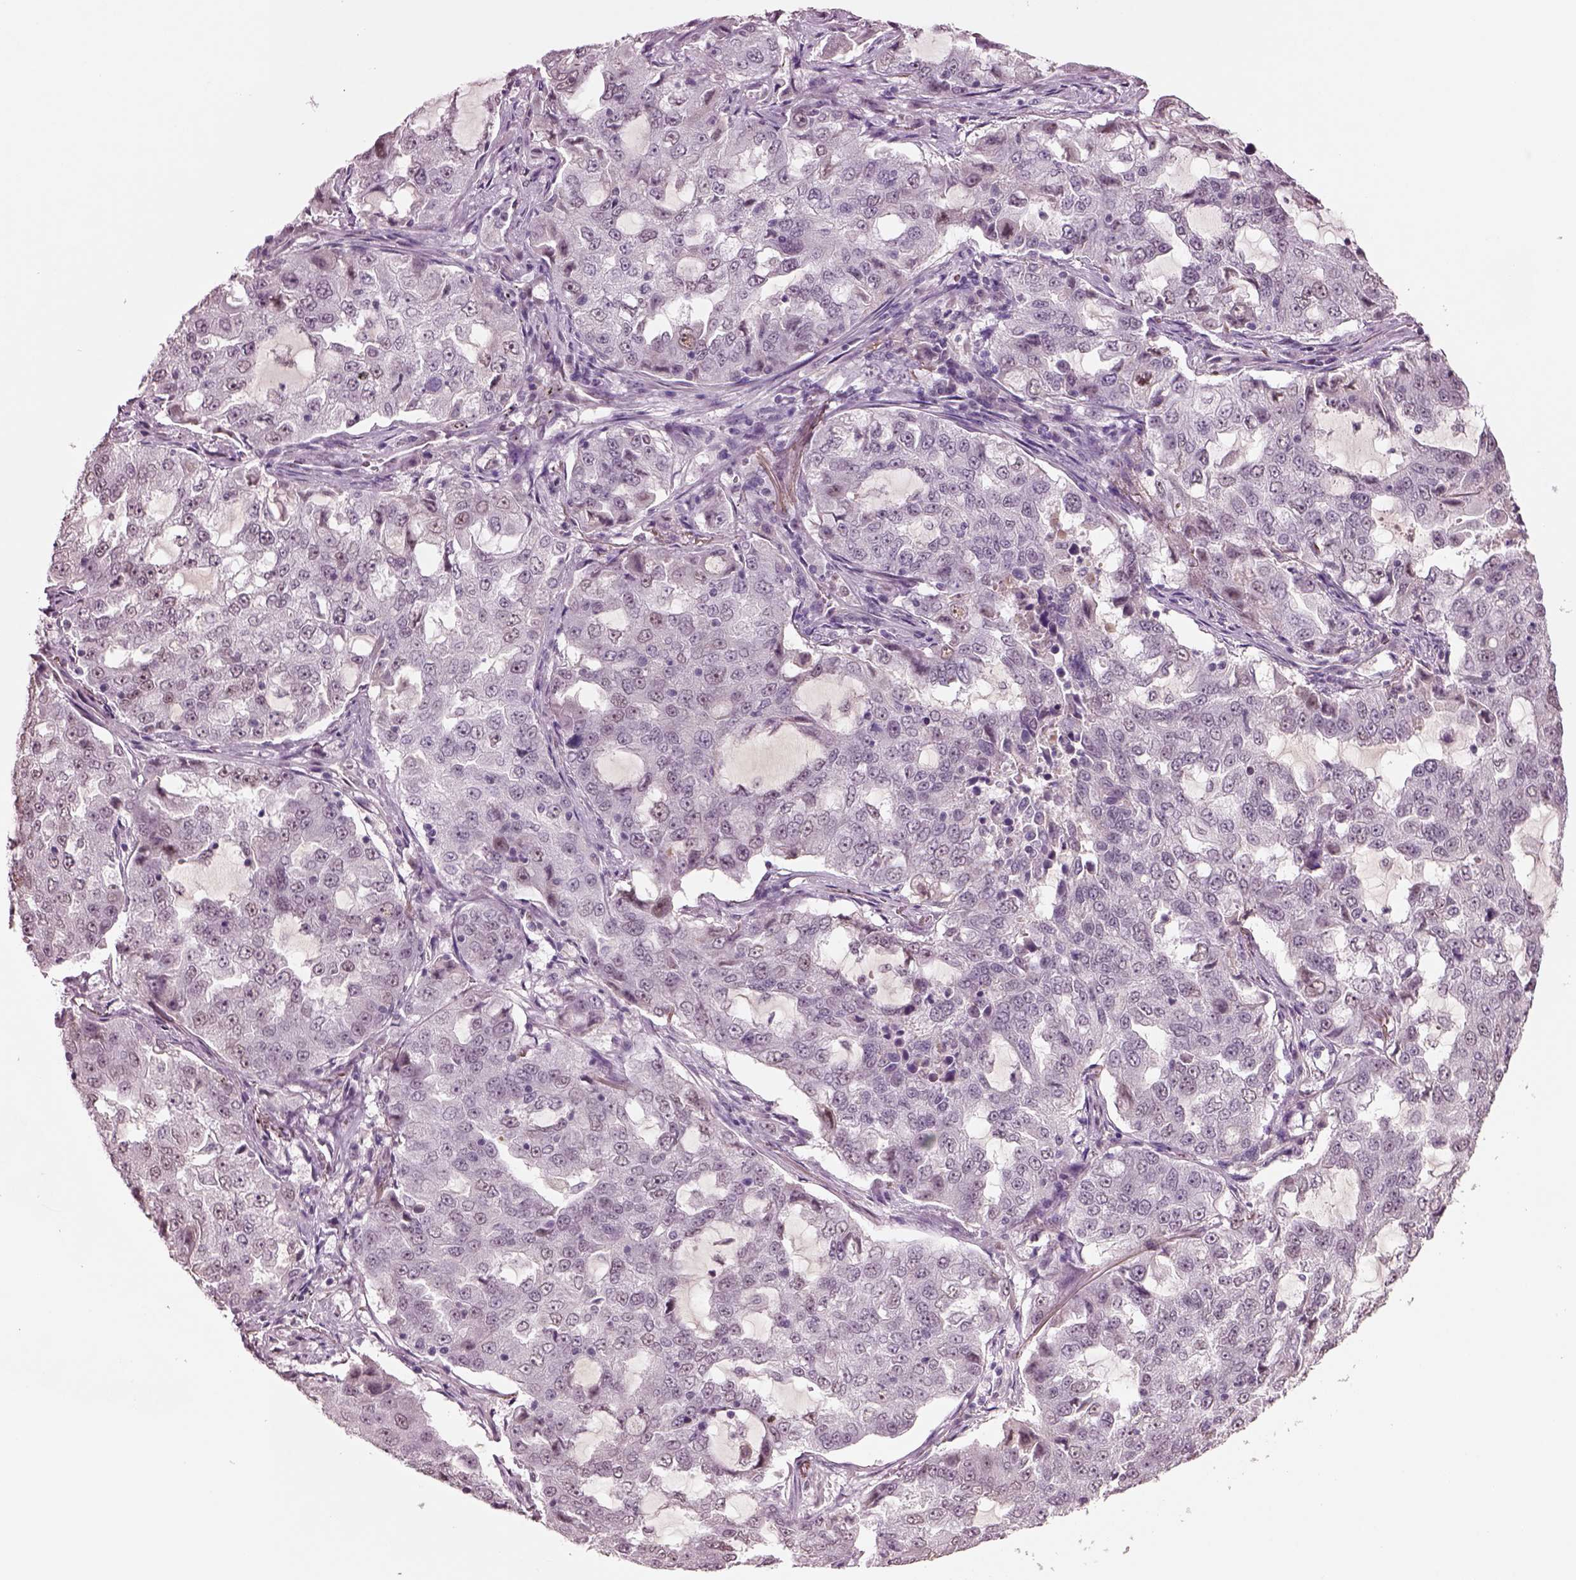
{"staining": {"intensity": "negative", "quantity": "none", "location": "none"}, "tissue": "lung cancer", "cell_type": "Tumor cells", "image_type": "cancer", "snomed": [{"axis": "morphology", "description": "Adenocarcinoma, NOS"}, {"axis": "topography", "description": "Lung"}], "caption": "High power microscopy photomicrograph of an immunohistochemistry (IHC) photomicrograph of lung cancer (adenocarcinoma), revealing no significant expression in tumor cells.", "gene": "SEPHS1", "patient": {"sex": "female", "age": 61}}